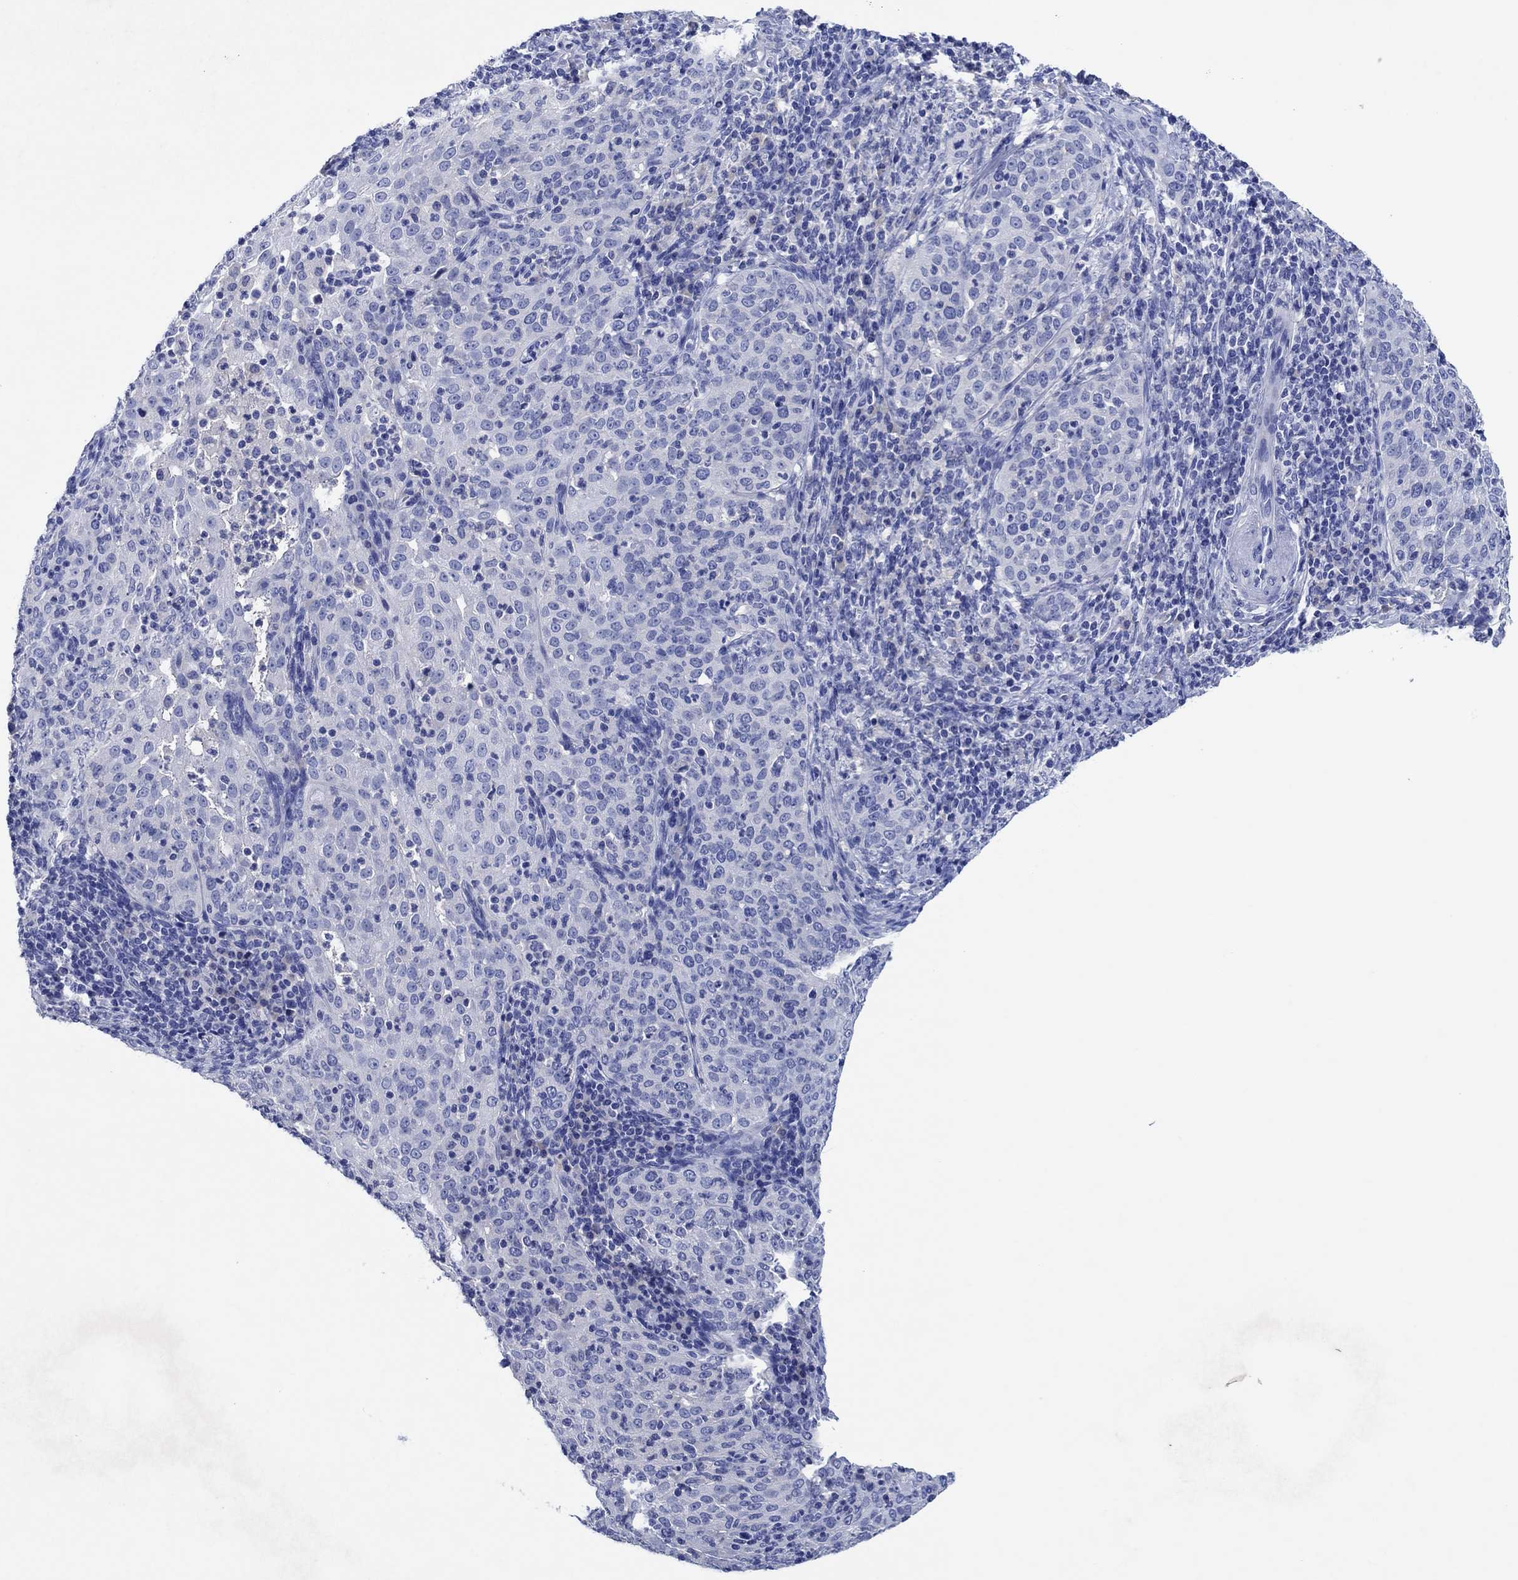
{"staining": {"intensity": "negative", "quantity": "none", "location": "none"}, "tissue": "cervical cancer", "cell_type": "Tumor cells", "image_type": "cancer", "snomed": [{"axis": "morphology", "description": "Squamous cell carcinoma, NOS"}, {"axis": "topography", "description": "Cervix"}], "caption": "Squamous cell carcinoma (cervical) was stained to show a protein in brown. There is no significant positivity in tumor cells.", "gene": "CPNE6", "patient": {"sex": "female", "age": 51}}